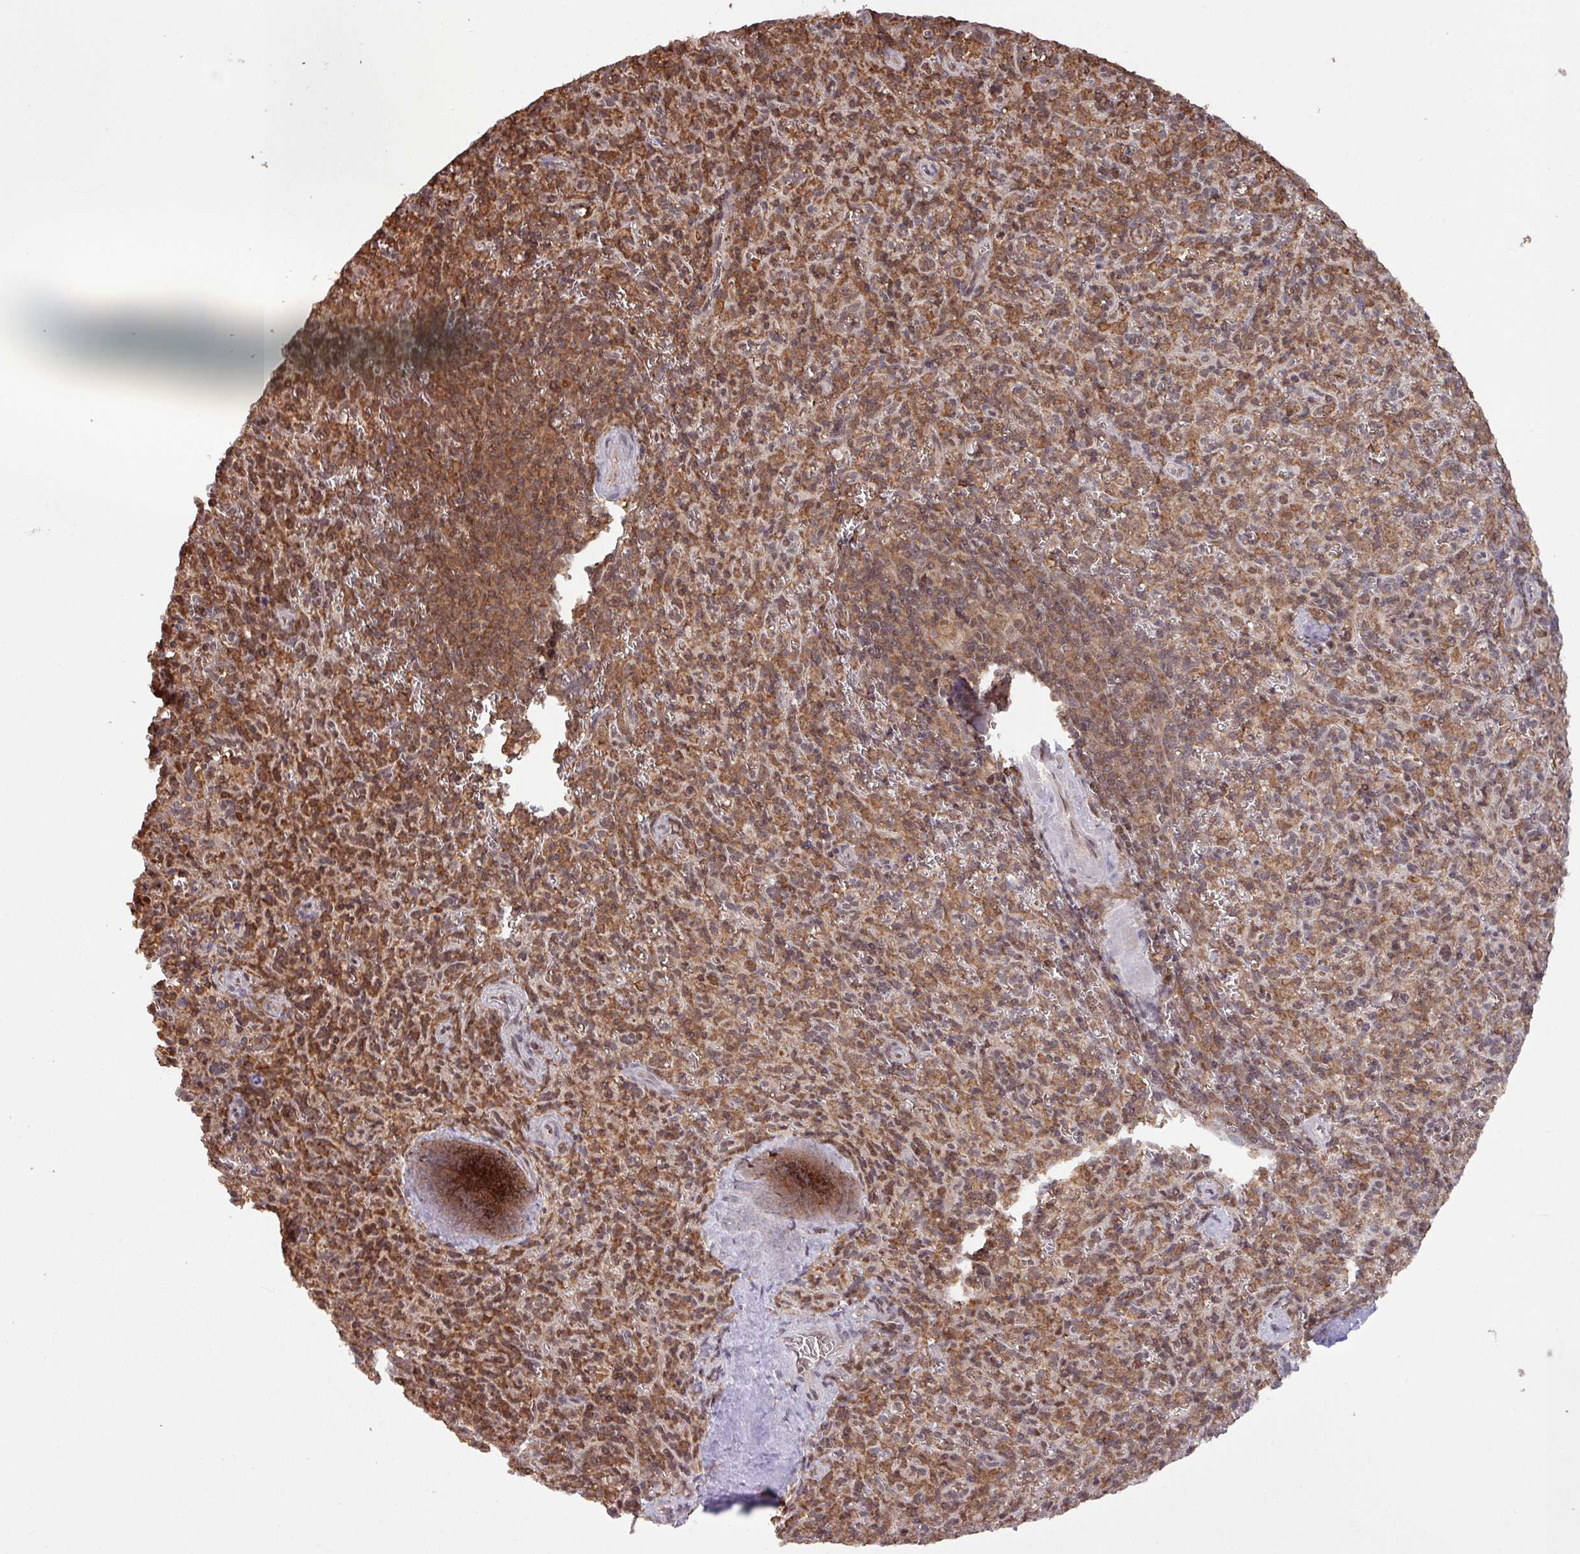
{"staining": {"intensity": "strong", "quantity": ">75%", "location": "cytoplasmic/membranous"}, "tissue": "spleen", "cell_type": "Cells in red pulp", "image_type": "normal", "snomed": [{"axis": "morphology", "description": "Normal tissue, NOS"}, {"axis": "topography", "description": "Spleen"}], "caption": "Immunohistochemical staining of normal spleen demonstrates strong cytoplasmic/membranous protein expression in approximately >75% of cells in red pulp.", "gene": "GON7", "patient": {"sex": "female", "age": 70}}